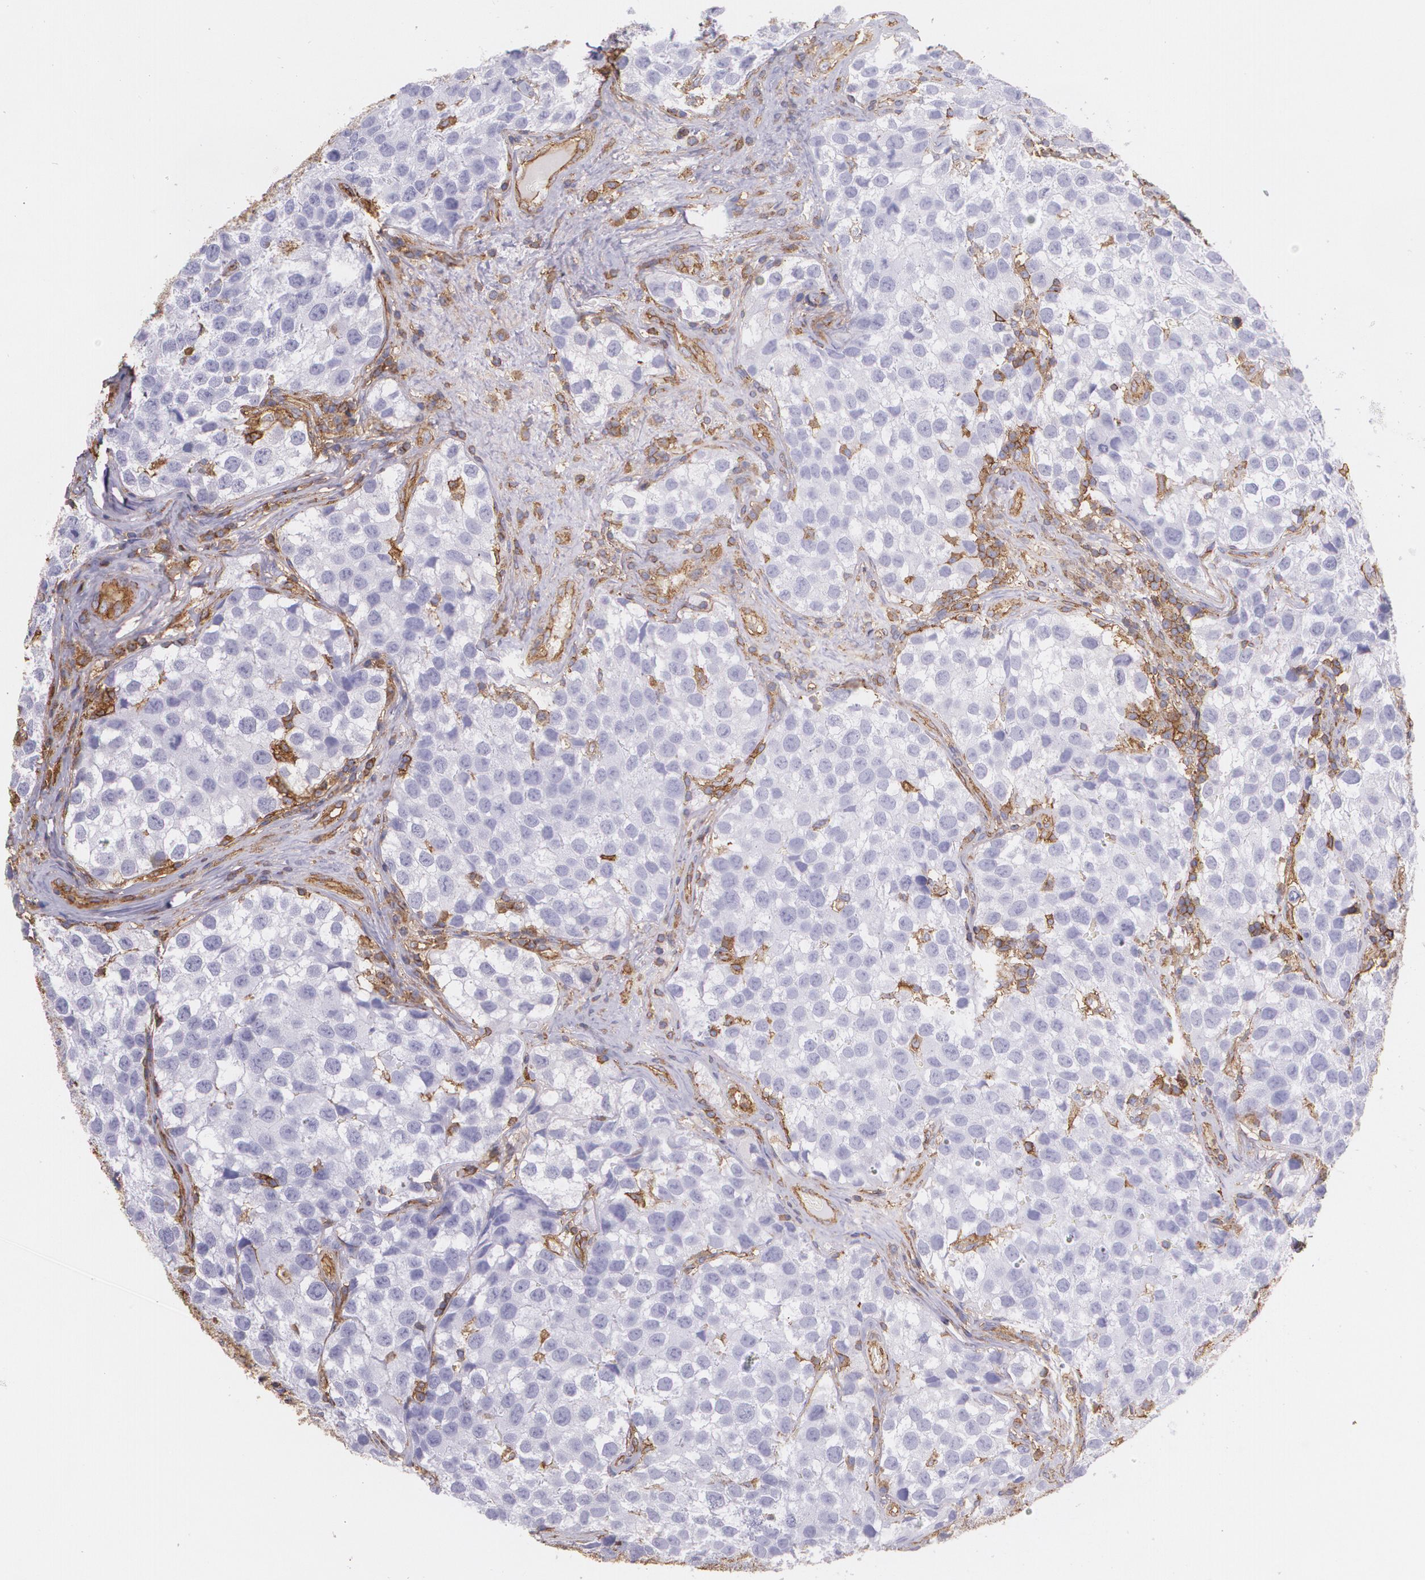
{"staining": {"intensity": "negative", "quantity": "none", "location": "none"}, "tissue": "testis cancer", "cell_type": "Tumor cells", "image_type": "cancer", "snomed": [{"axis": "morphology", "description": "Seminoma, NOS"}, {"axis": "topography", "description": "Testis"}], "caption": "Immunohistochemical staining of human testis seminoma shows no significant positivity in tumor cells.", "gene": "B2M", "patient": {"sex": "male", "age": 39}}